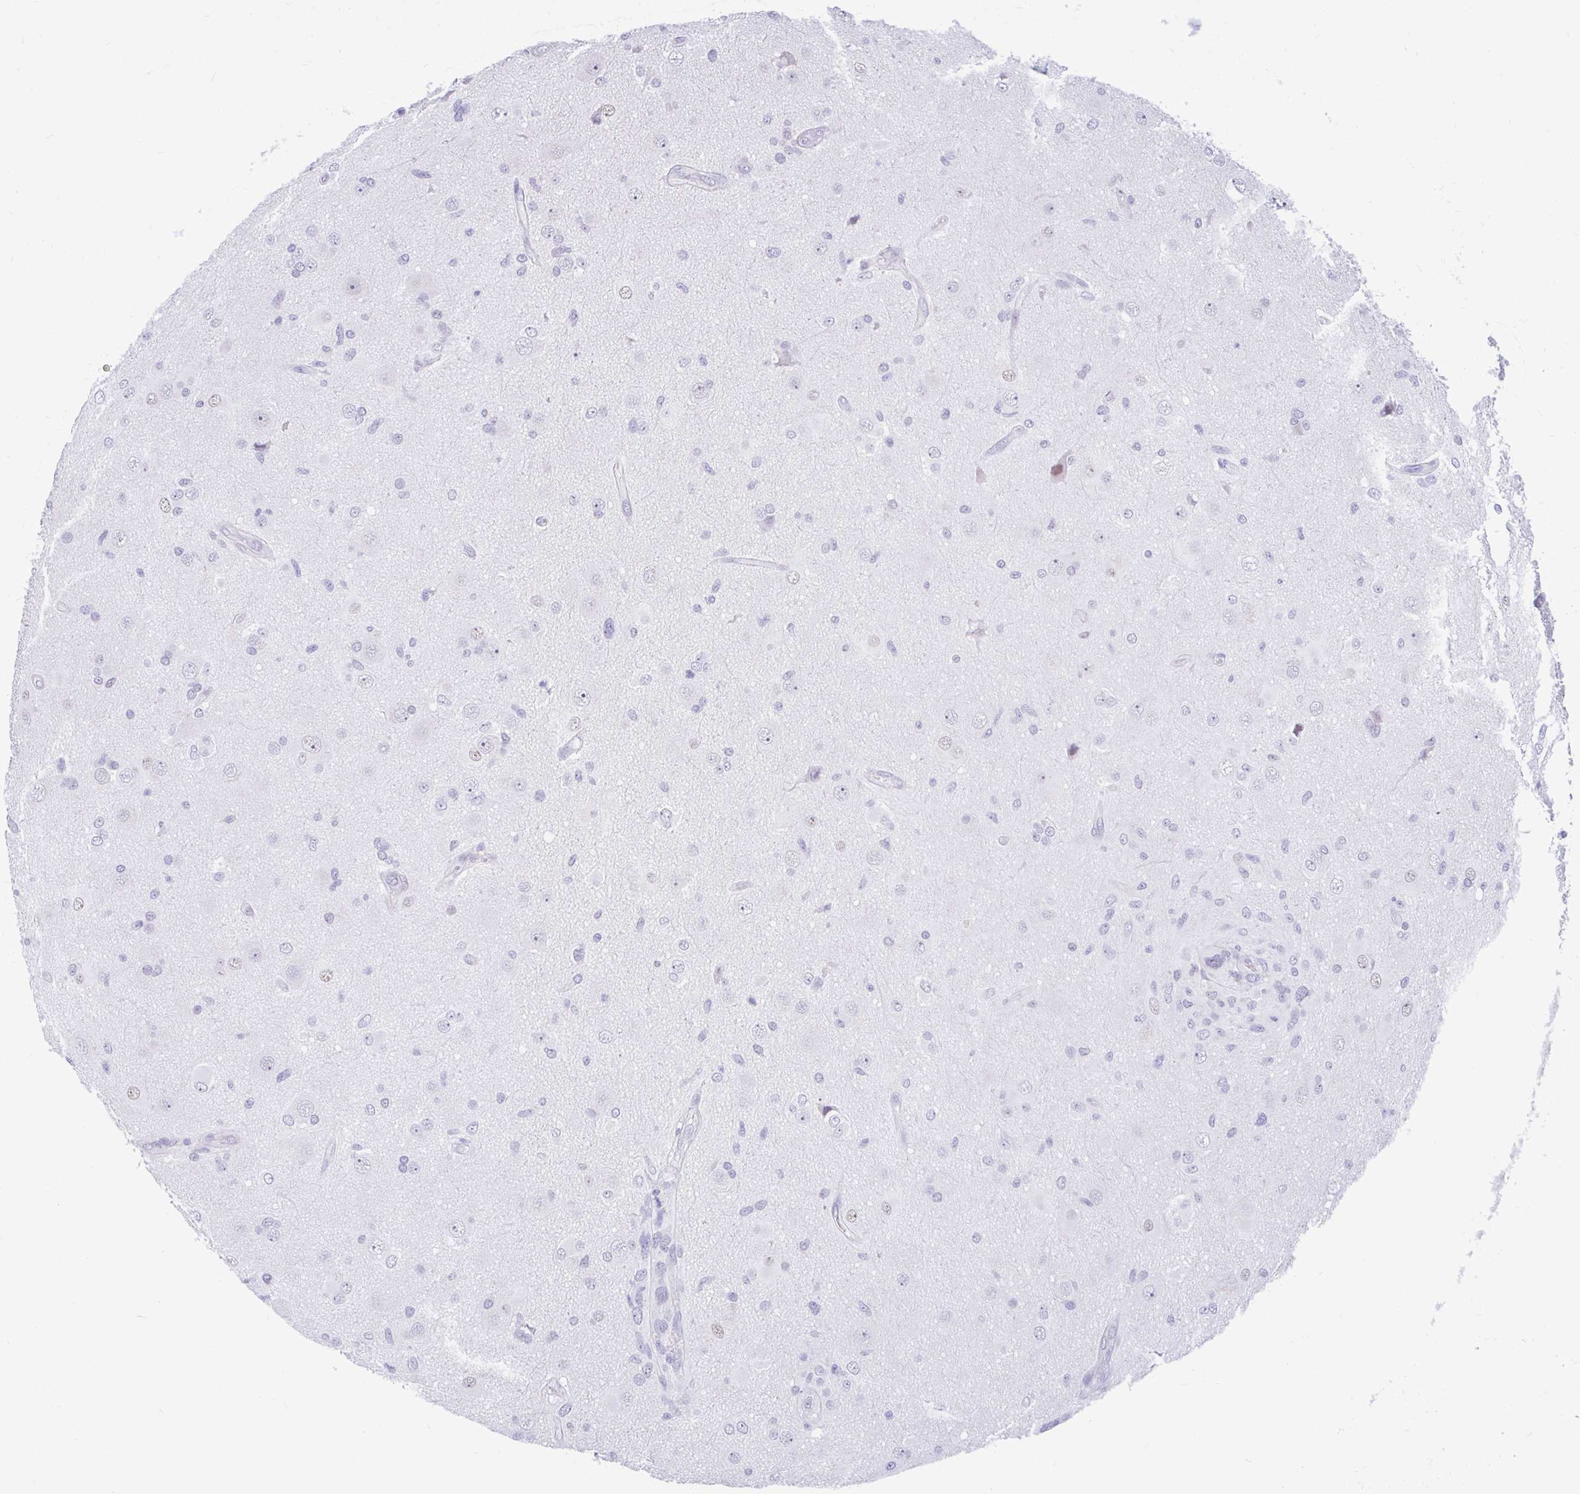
{"staining": {"intensity": "negative", "quantity": "none", "location": "none"}, "tissue": "glioma", "cell_type": "Tumor cells", "image_type": "cancer", "snomed": [{"axis": "morphology", "description": "Glioma, malignant, High grade"}, {"axis": "topography", "description": "Brain"}], "caption": "IHC of glioma reveals no positivity in tumor cells.", "gene": "GLB1L2", "patient": {"sex": "male", "age": 53}}